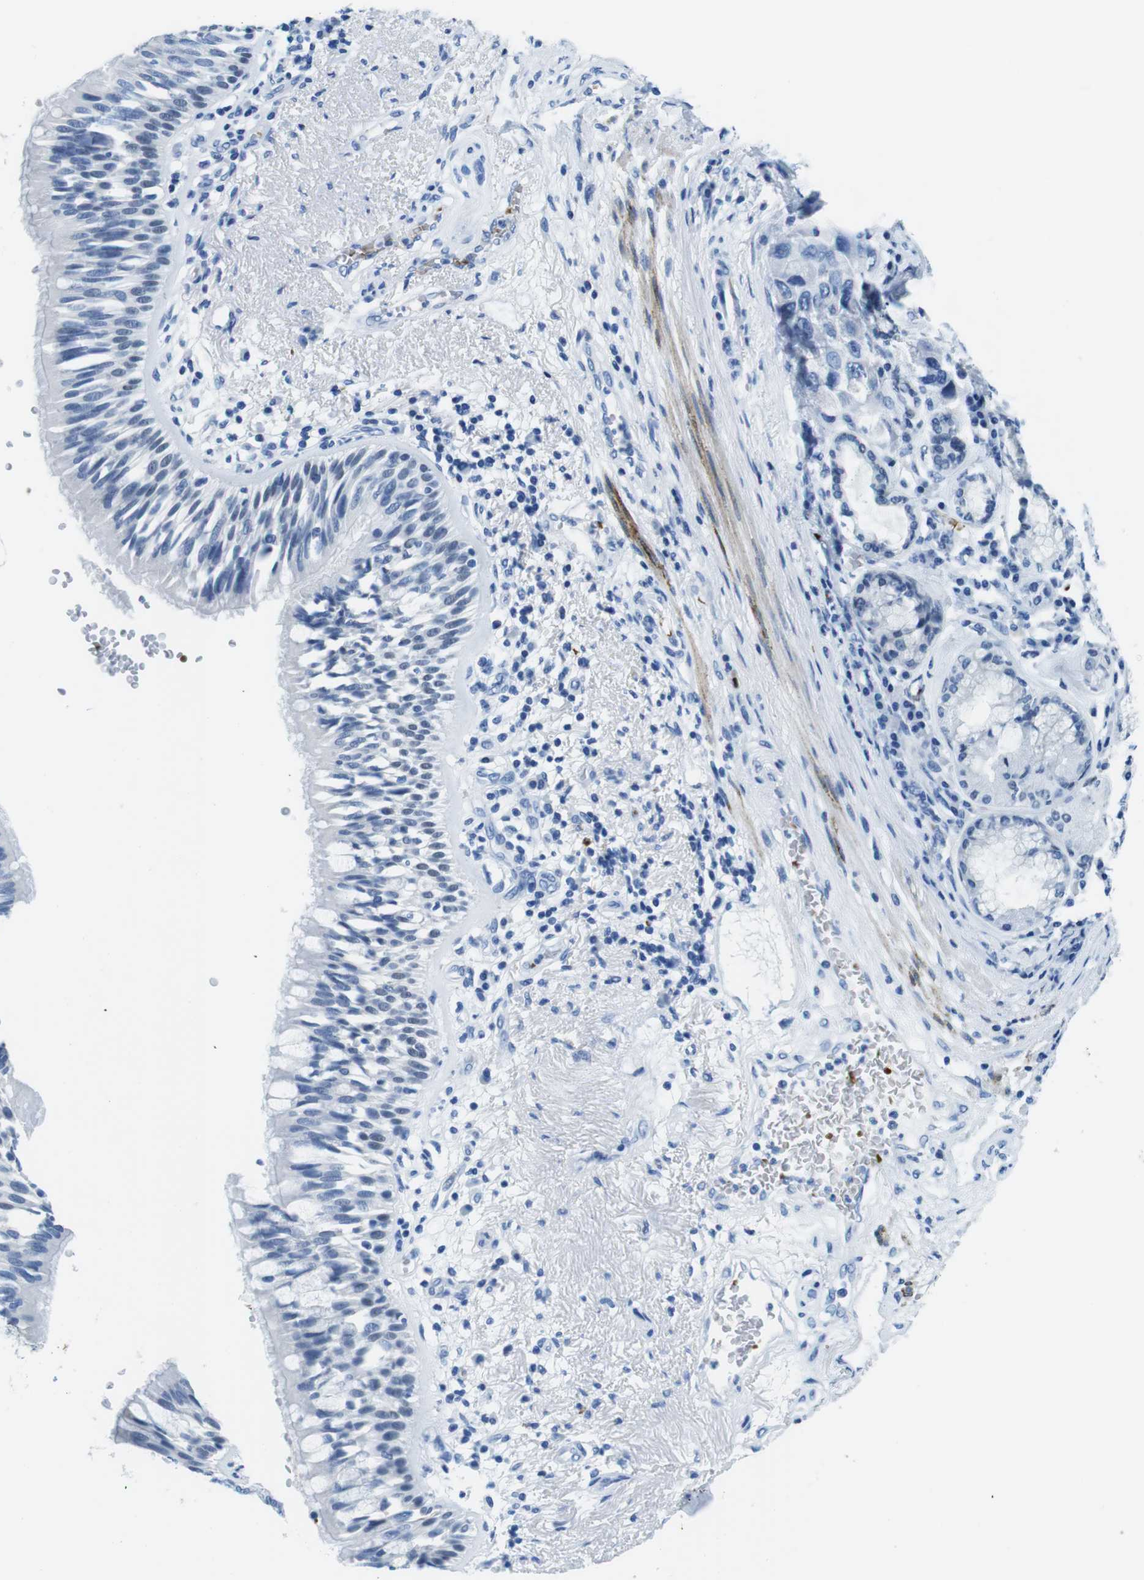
{"staining": {"intensity": "negative", "quantity": "none", "location": "none"}, "tissue": "bronchus", "cell_type": "Respiratory epithelial cells", "image_type": "normal", "snomed": [{"axis": "morphology", "description": "Normal tissue, NOS"}, {"axis": "morphology", "description": "Adenocarcinoma, NOS"}, {"axis": "morphology", "description": "Adenocarcinoma, metastatic, NOS"}, {"axis": "topography", "description": "Lymph node"}, {"axis": "topography", "description": "Bronchus"}, {"axis": "topography", "description": "Lung"}], "caption": "DAB immunohistochemical staining of normal human bronchus demonstrates no significant positivity in respiratory epithelial cells.", "gene": "TFAP2C", "patient": {"sex": "female", "age": 54}}